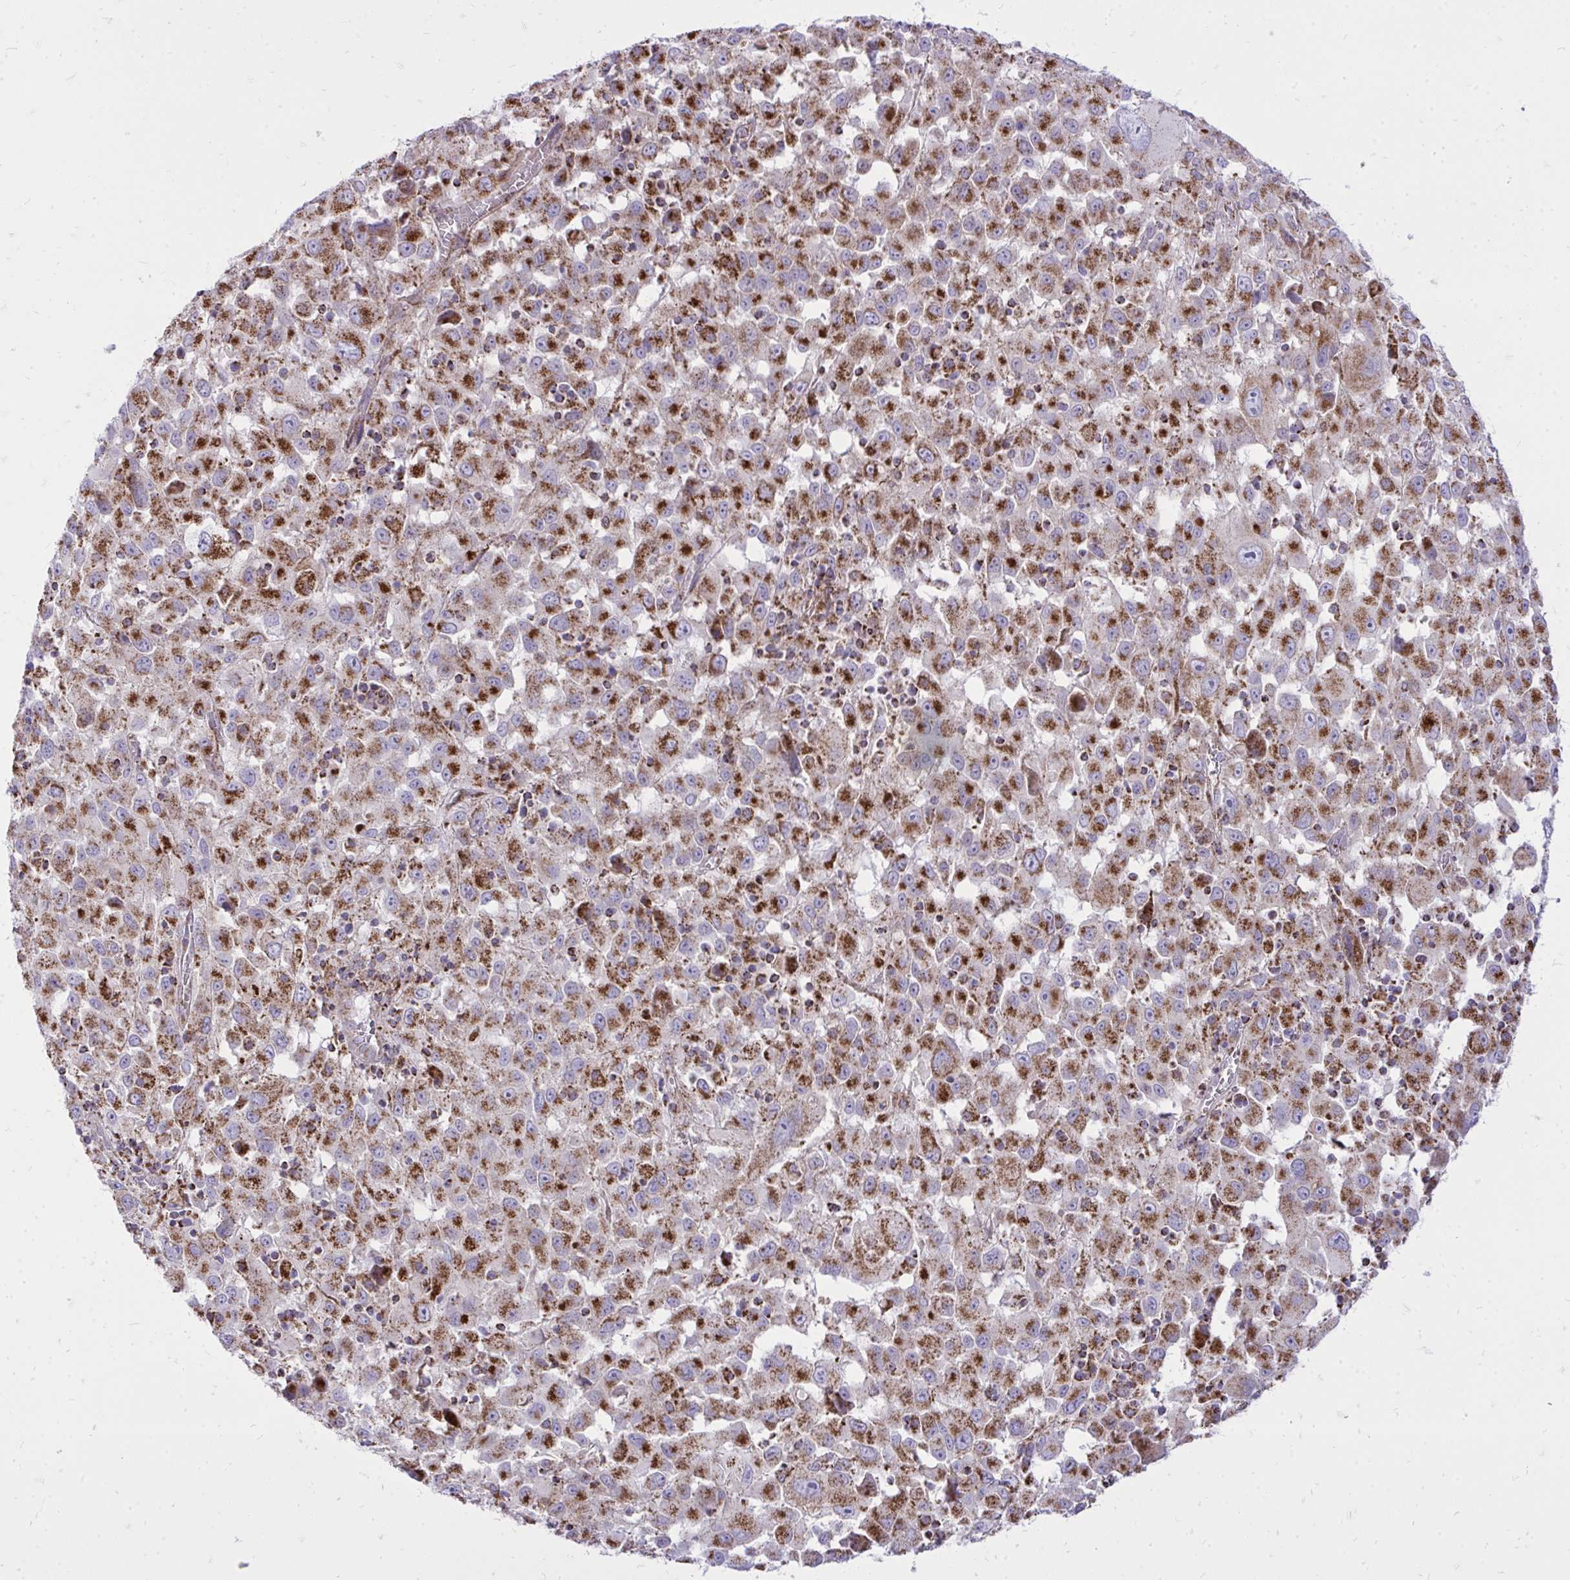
{"staining": {"intensity": "strong", "quantity": ">75%", "location": "cytoplasmic/membranous"}, "tissue": "melanoma", "cell_type": "Tumor cells", "image_type": "cancer", "snomed": [{"axis": "morphology", "description": "Malignant melanoma, Metastatic site"}, {"axis": "topography", "description": "Soft tissue"}], "caption": "An image showing strong cytoplasmic/membranous expression in approximately >75% of tumor cells in malignant melanoma (metastatic site), as visualized by brown immunohistochemical staining.", "gene": "SPTBN2", "patient": {"sex": "male", "age": 50}}